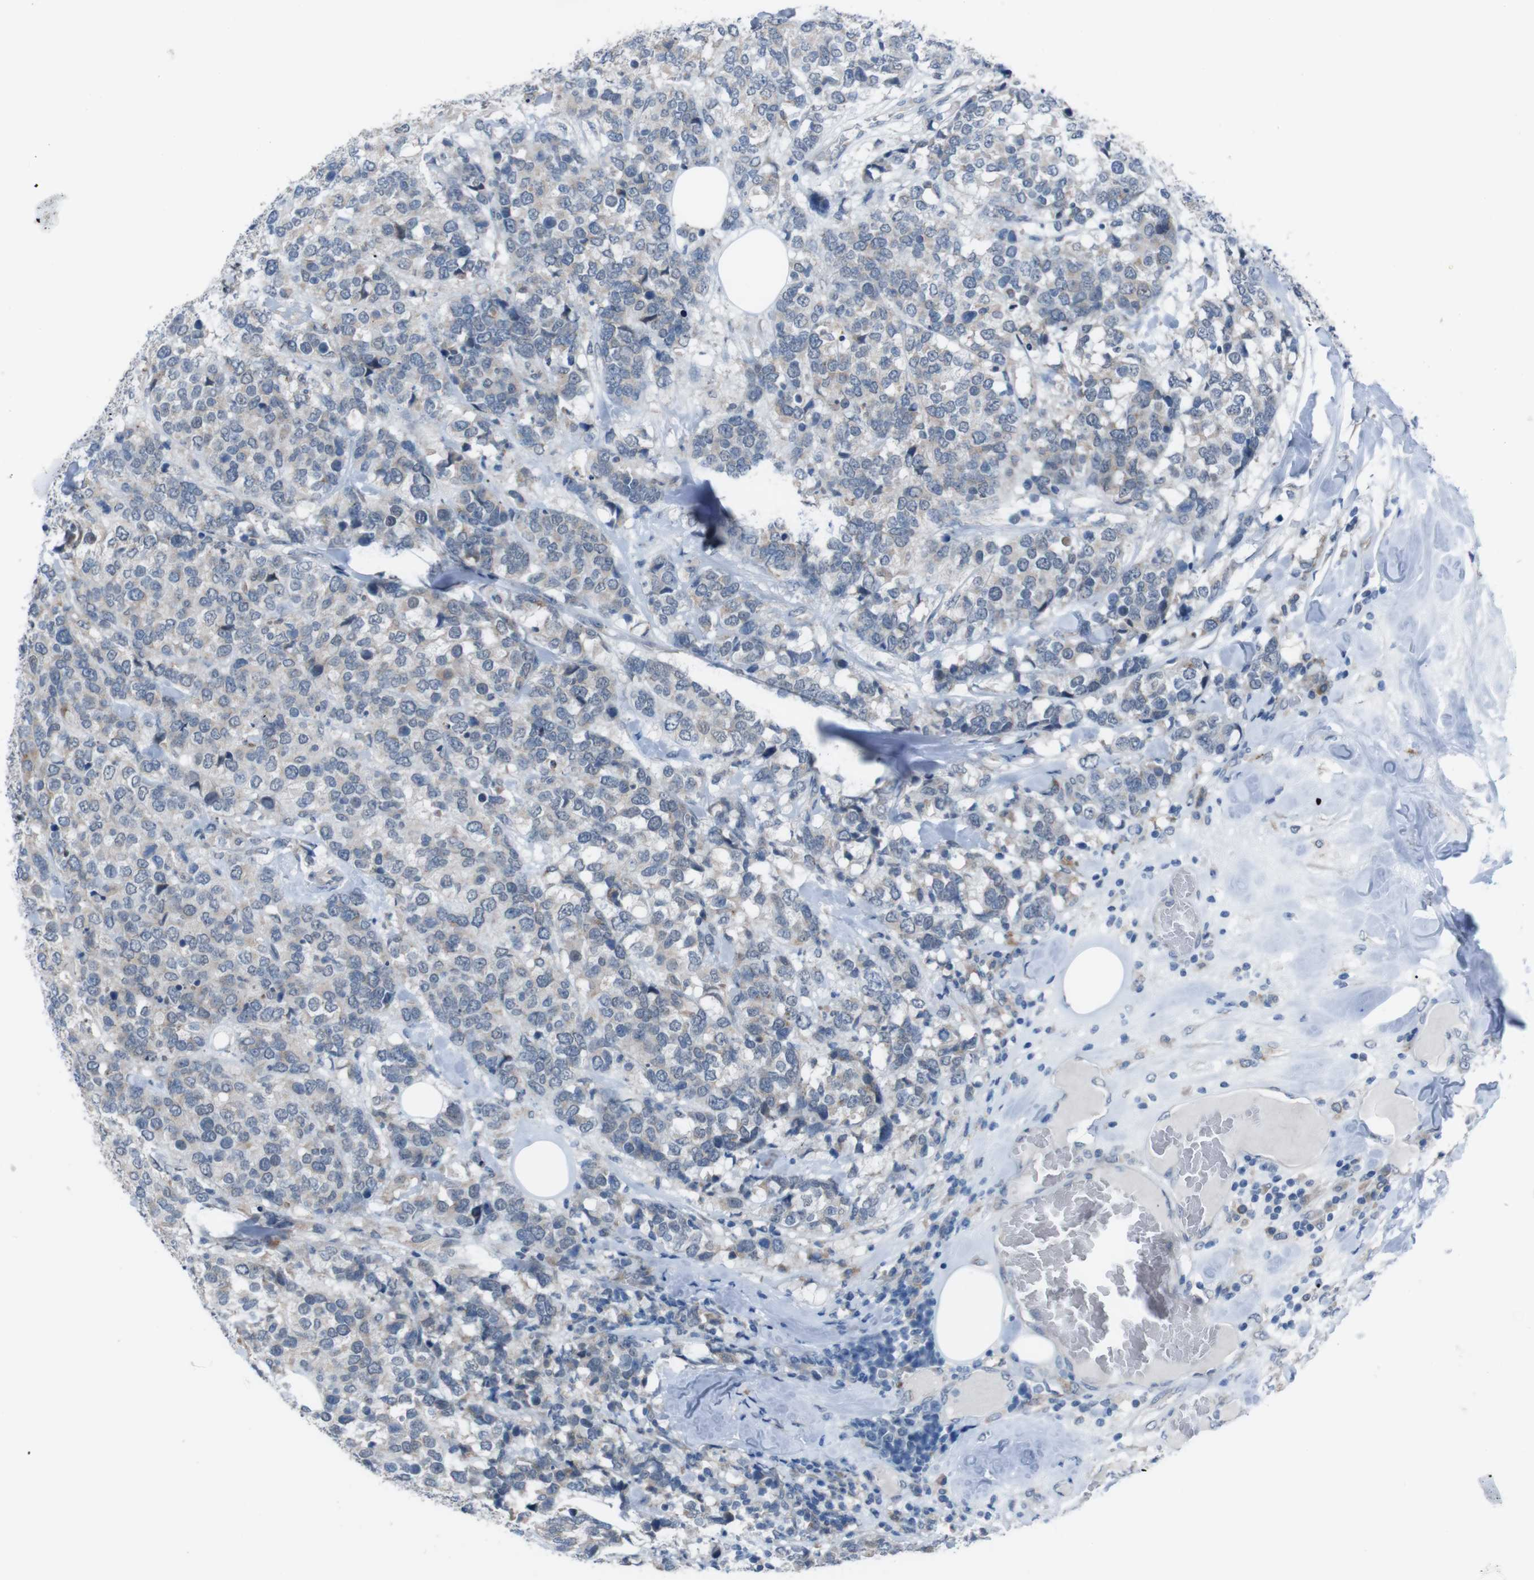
{"staining": {"intensity": "weak", "quantity": "25%-75%", "location": "cytoplasmic/membranous"}, "tissue": "breast cancer", "cell_type": "Tumor cells", "image_type": "cancer", "snomed": [{"axis": "morphology", "description": "Lobular carcinoma"}, {"axis": "topography", "description": "Breast"}], "caption": "This histopathology image exhibits immunohistochemistry staining of human lobular carcinoma (breast), with low weak cytoplasmic/membranous expression in about 25%-75% of tumor cells.", "gene": "CDH22", "patient": {"sex": "female", "age": 59}}